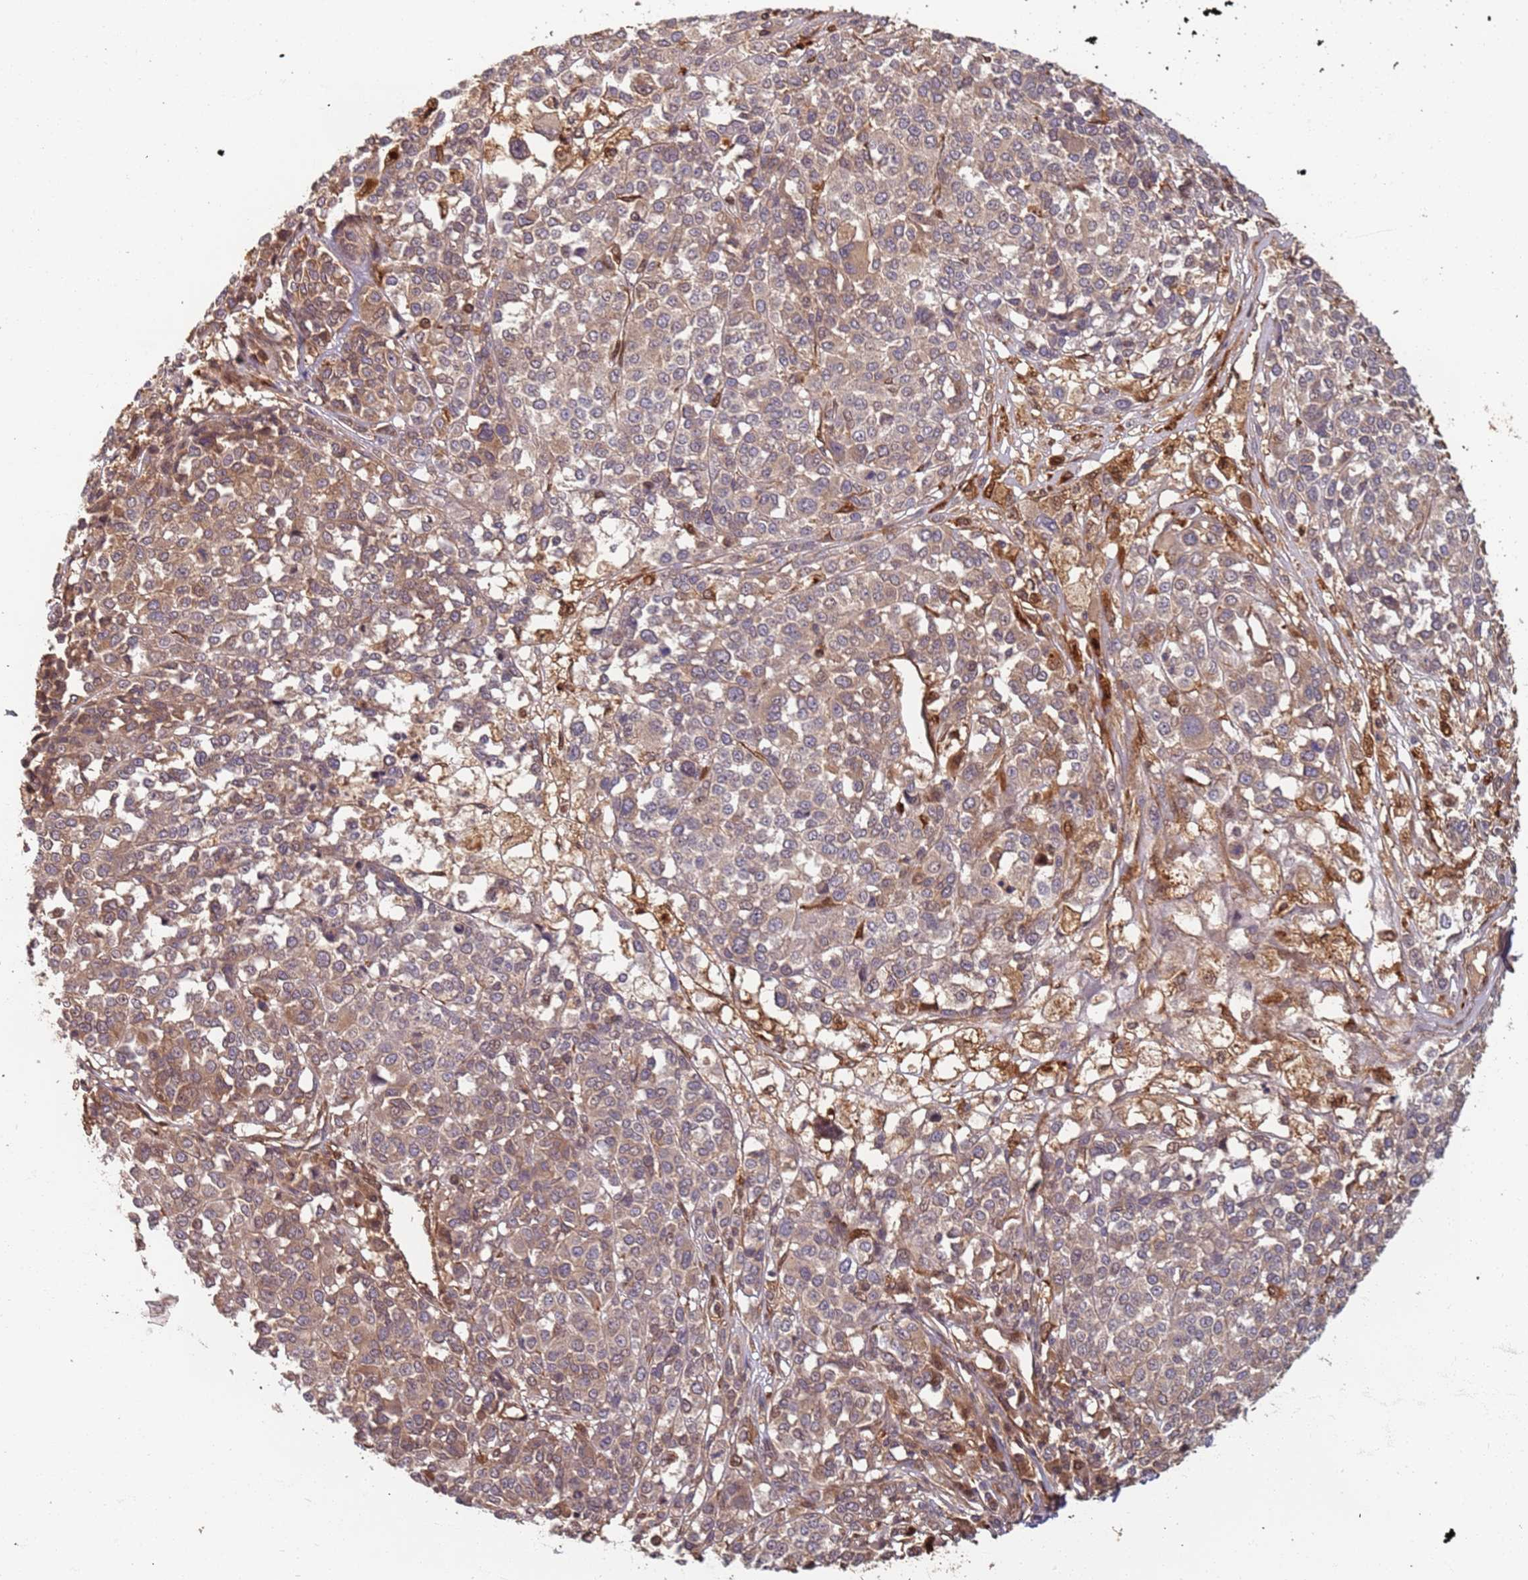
{"staining": {"intensity": "weak", "quantity": "25%-75%", "location": "cytoplasmic/membranous"}, "tissue": "melanoma", "cell_type": "Tumor cells", "image_type": "cancer", "snomed": [{"axis": "morphology", "description": "Malignant melanoma, Metastatic site"}, {"axis": "topography", "description": "Lymph node"}], "caption": "Melanoma stained with DAB (3,3'-diaminobenzidine) IHC displays low levels of weak cytoplasmic/membranous staining in about 25%-75% of tumor cells.", "gene": "SDCCAG8", "patient": {"sex": "male", "age": 44}}